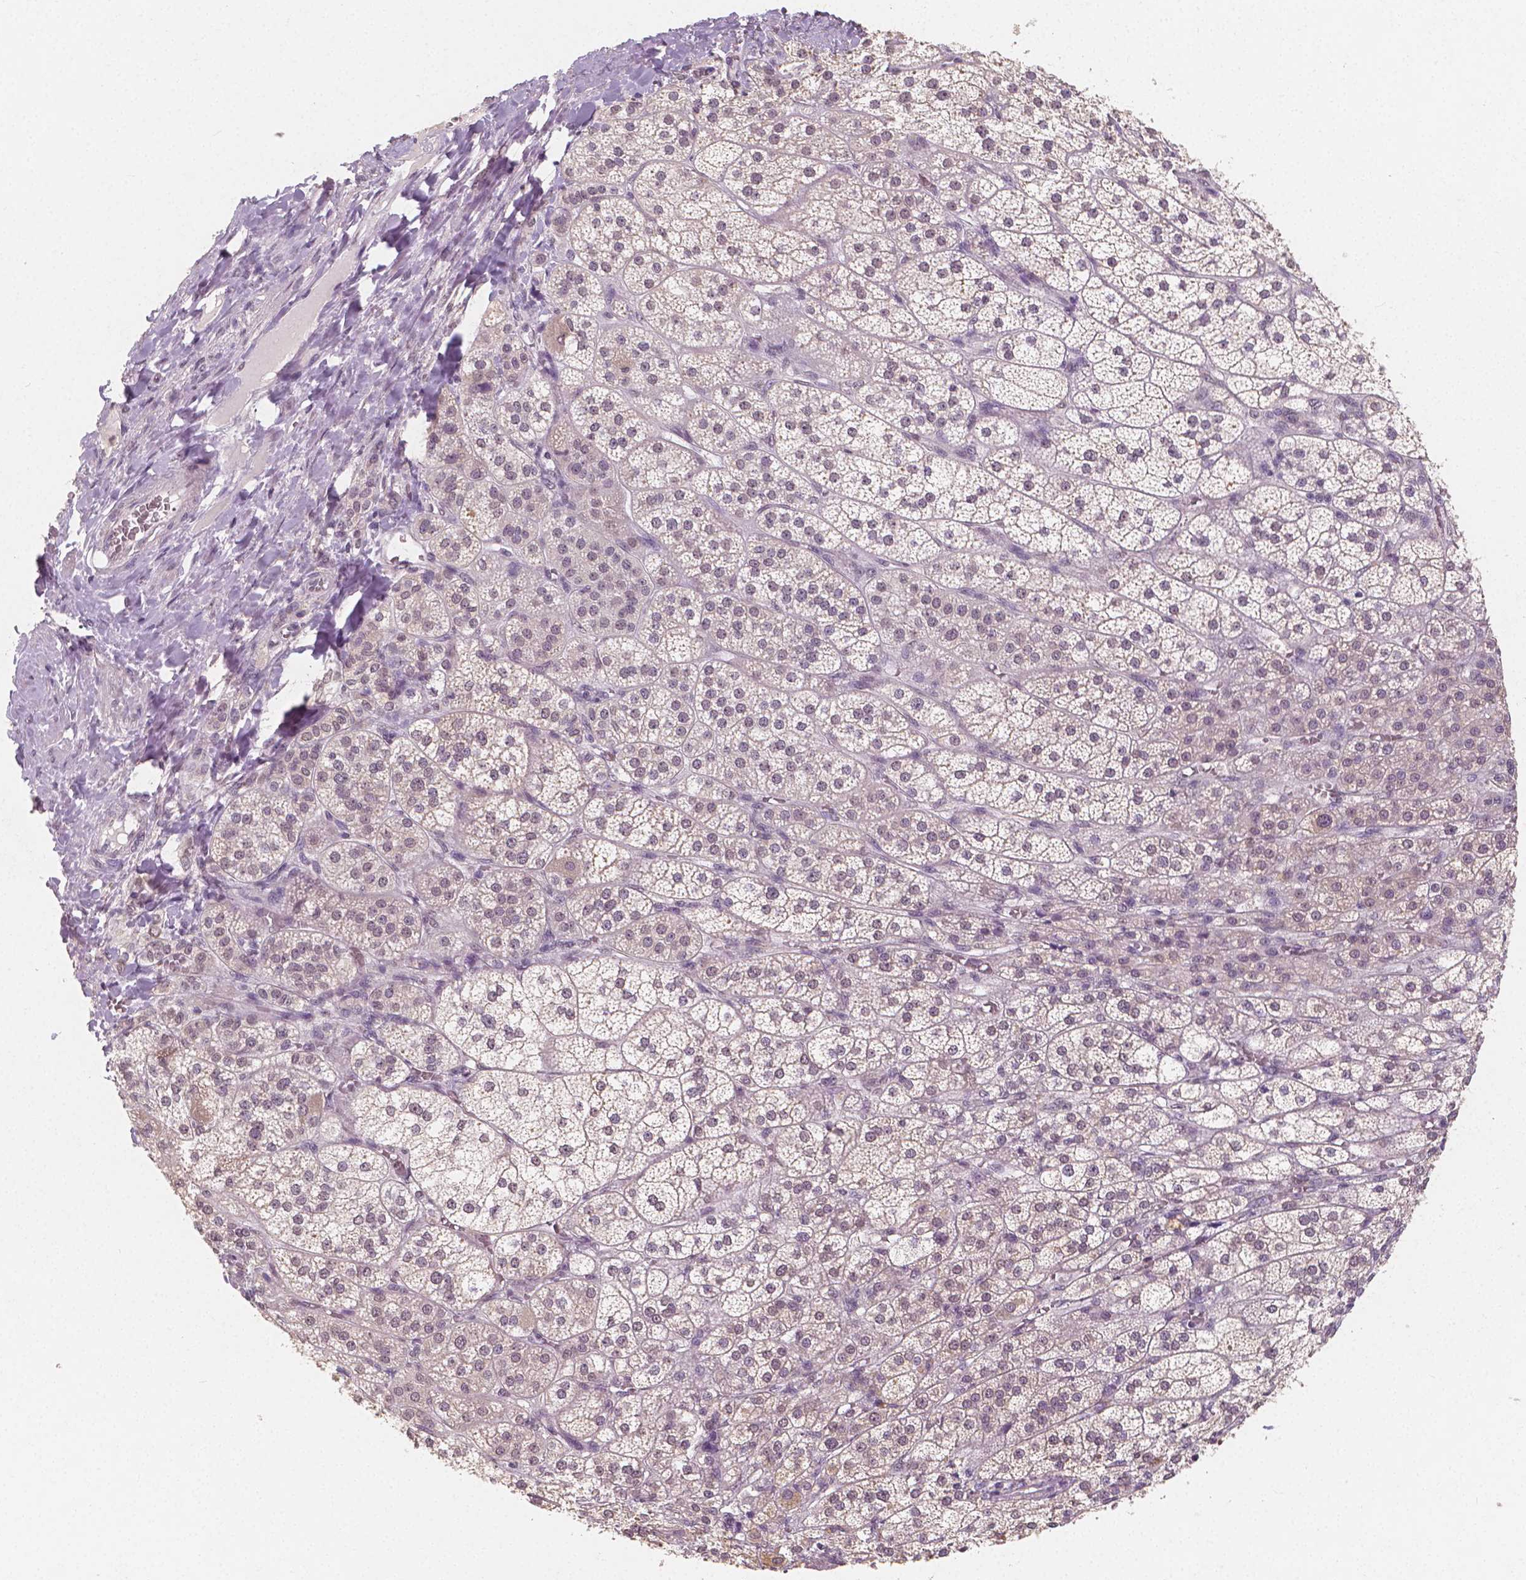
{"staining": {"intensity": "weak", "quantity": "25%-75%", "location": "nuclear"}, "tissue": "adrenal gland", "cell_type": "Glandular cells", "image_type": "normal", "snomed": [{"axis": "morphology", "description": "Normal tissue, NOS"}, {"axis": "topography", "description": "Adrenal gland"}], "caption": "Immunohistochemical staining of normal adrenal gland shows 25%-75% levels of weak nuclear protein expression in approximately 25%-75% of glandular cells. (brown staining indicates protein expression, while blue staining denotes nuclei).", "gene": "NOLC1", "patient": {"sex": "female", "age": 60}}